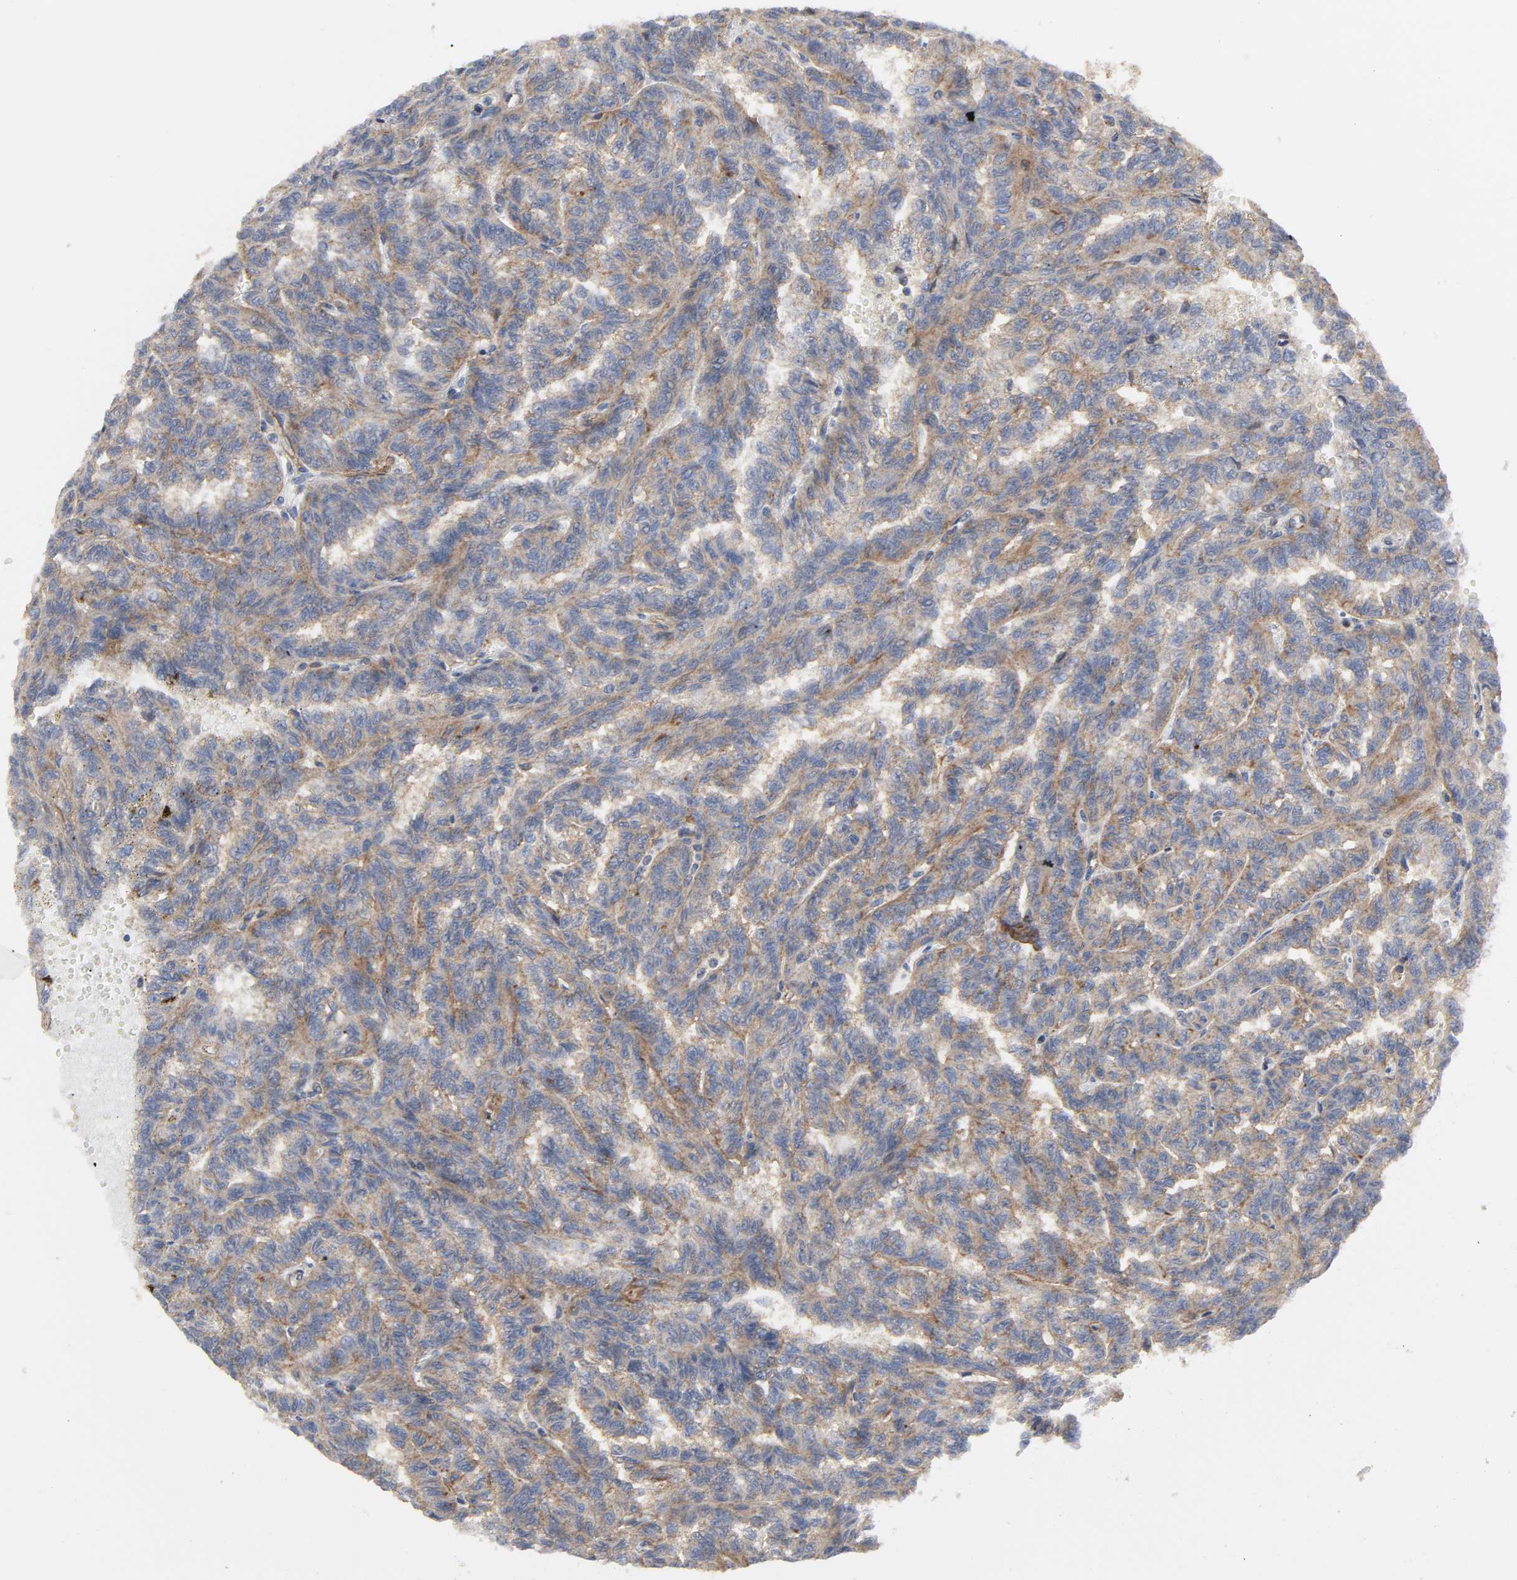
{"staining": {"intensity": "moderate", "quantity": ">75%", "location": "cytoplasmic/membranous"}, "tissue": "renal cancer", "cell_type": "Tumor cells", "image_type": "cancer", "snomed": [{"axis": "morphology", "description": "Inflammation, NOS"}, {"axis": "morphology", "description": "Adenocarcinoma, NOS"}, {"axis": "topography", "description": "Kidney"}], "caption": "Brown immunohistochemical staining in human adenocarcinoma (renal) reveals moderate cytoplasmic/membranous staining in approximately >75% of tumor cells.", "gene": "SH3GLB1", "patient": {"sex": "male", "age": 68}}